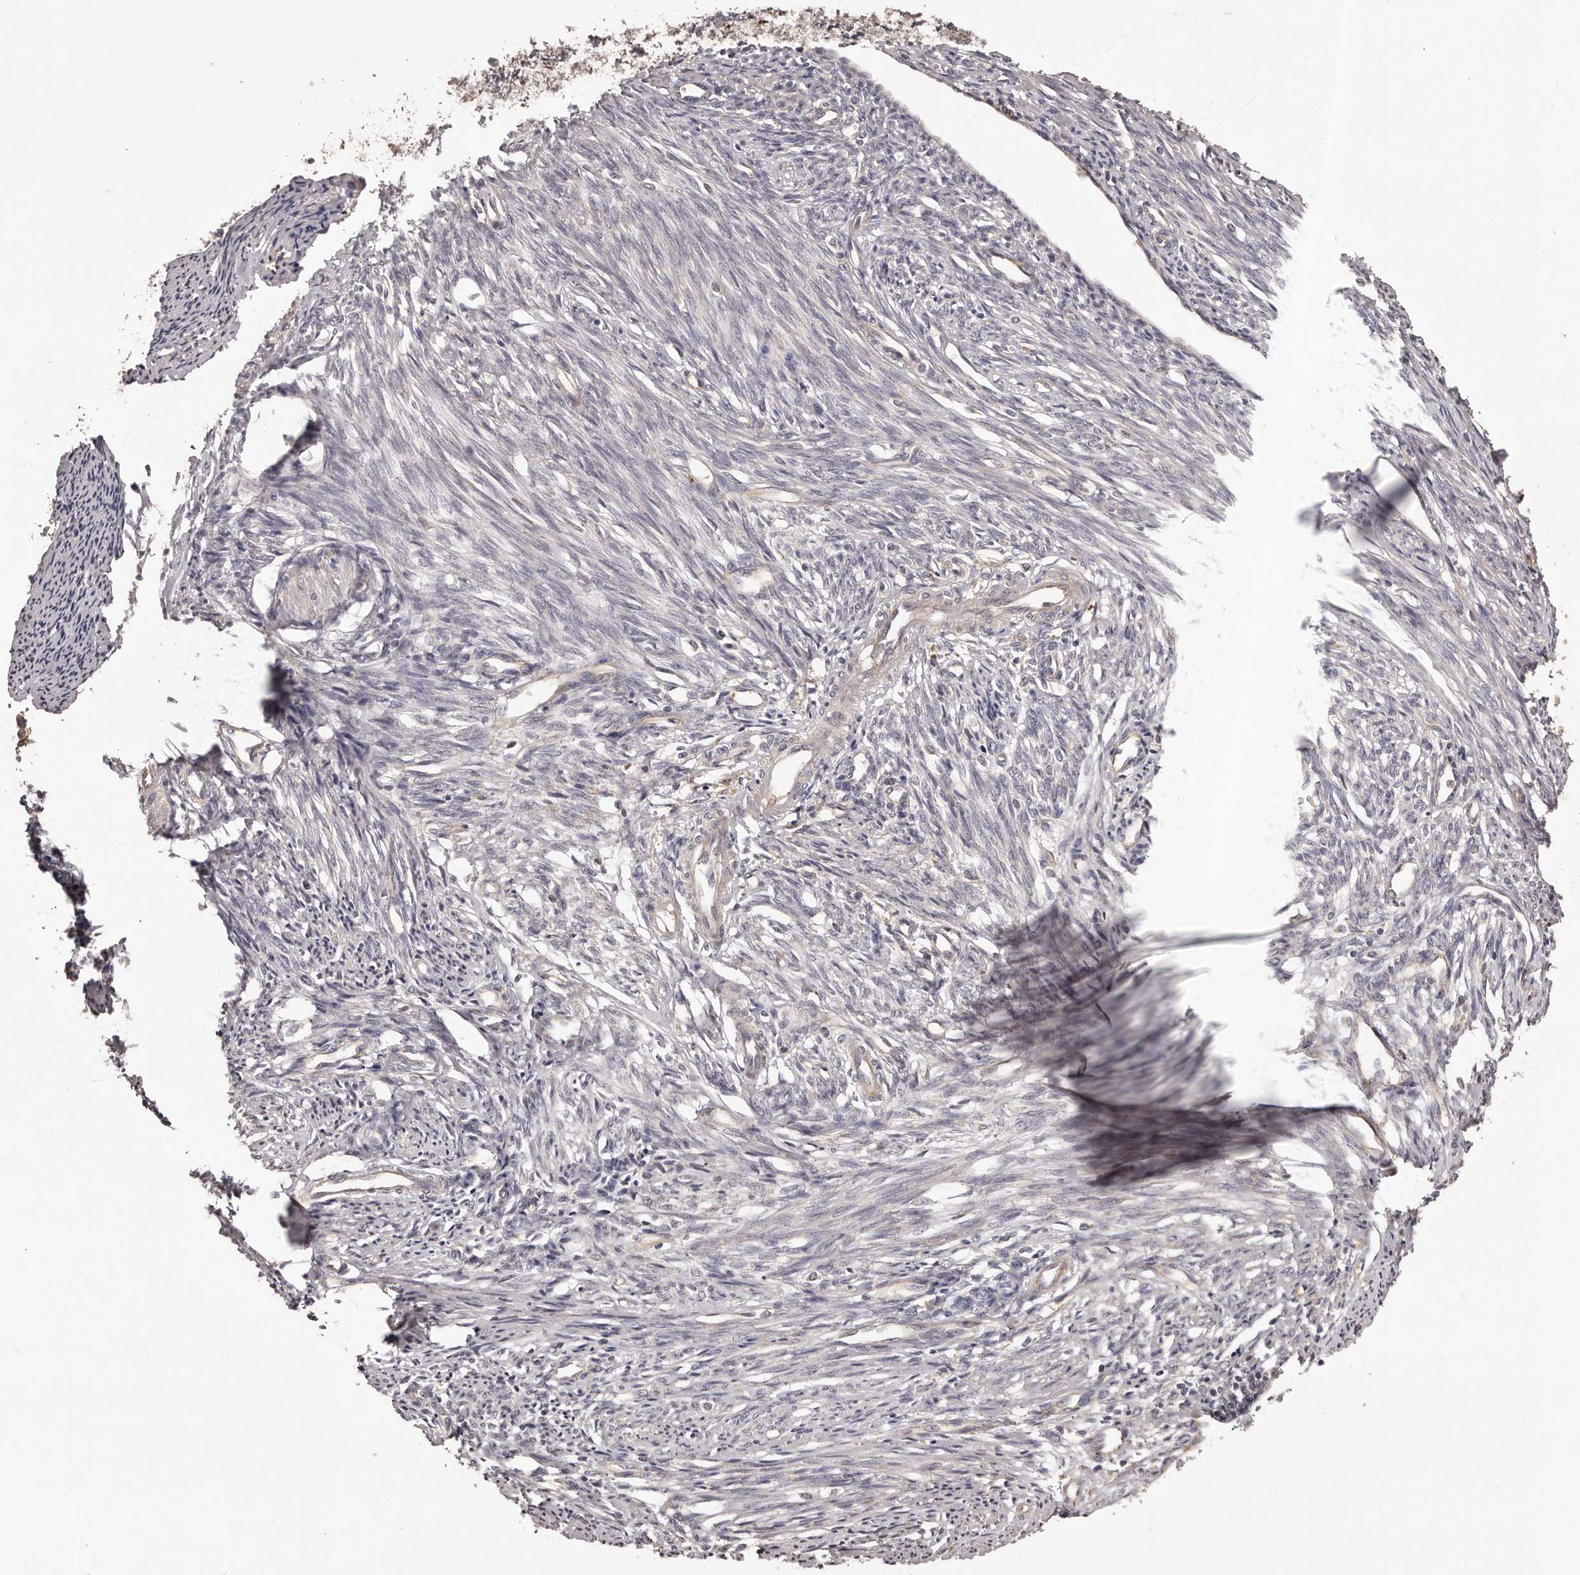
{"staining": {"intensity": "negative", "quantity": "none", "location": "none"}, "tissue": "endometrium", "cell_type": "Cells in endometrial stroma", "image_type": "normal", "snomed": [{"axis": "morphology", "description": "Normal tissue, NOS"}, {"axis": "topography", "description": "Endometrium"}], "caption": "High magnification brightfield microscopy of benign endometrium stained with DAB (3,3'-diaminobenzidine) (brown) and counterstained with hematoxylin (blue): cells in endometrial stroma show no significant staining.", "gene": "ETNK1", "patient": {"sex": "female", "age": 56}}